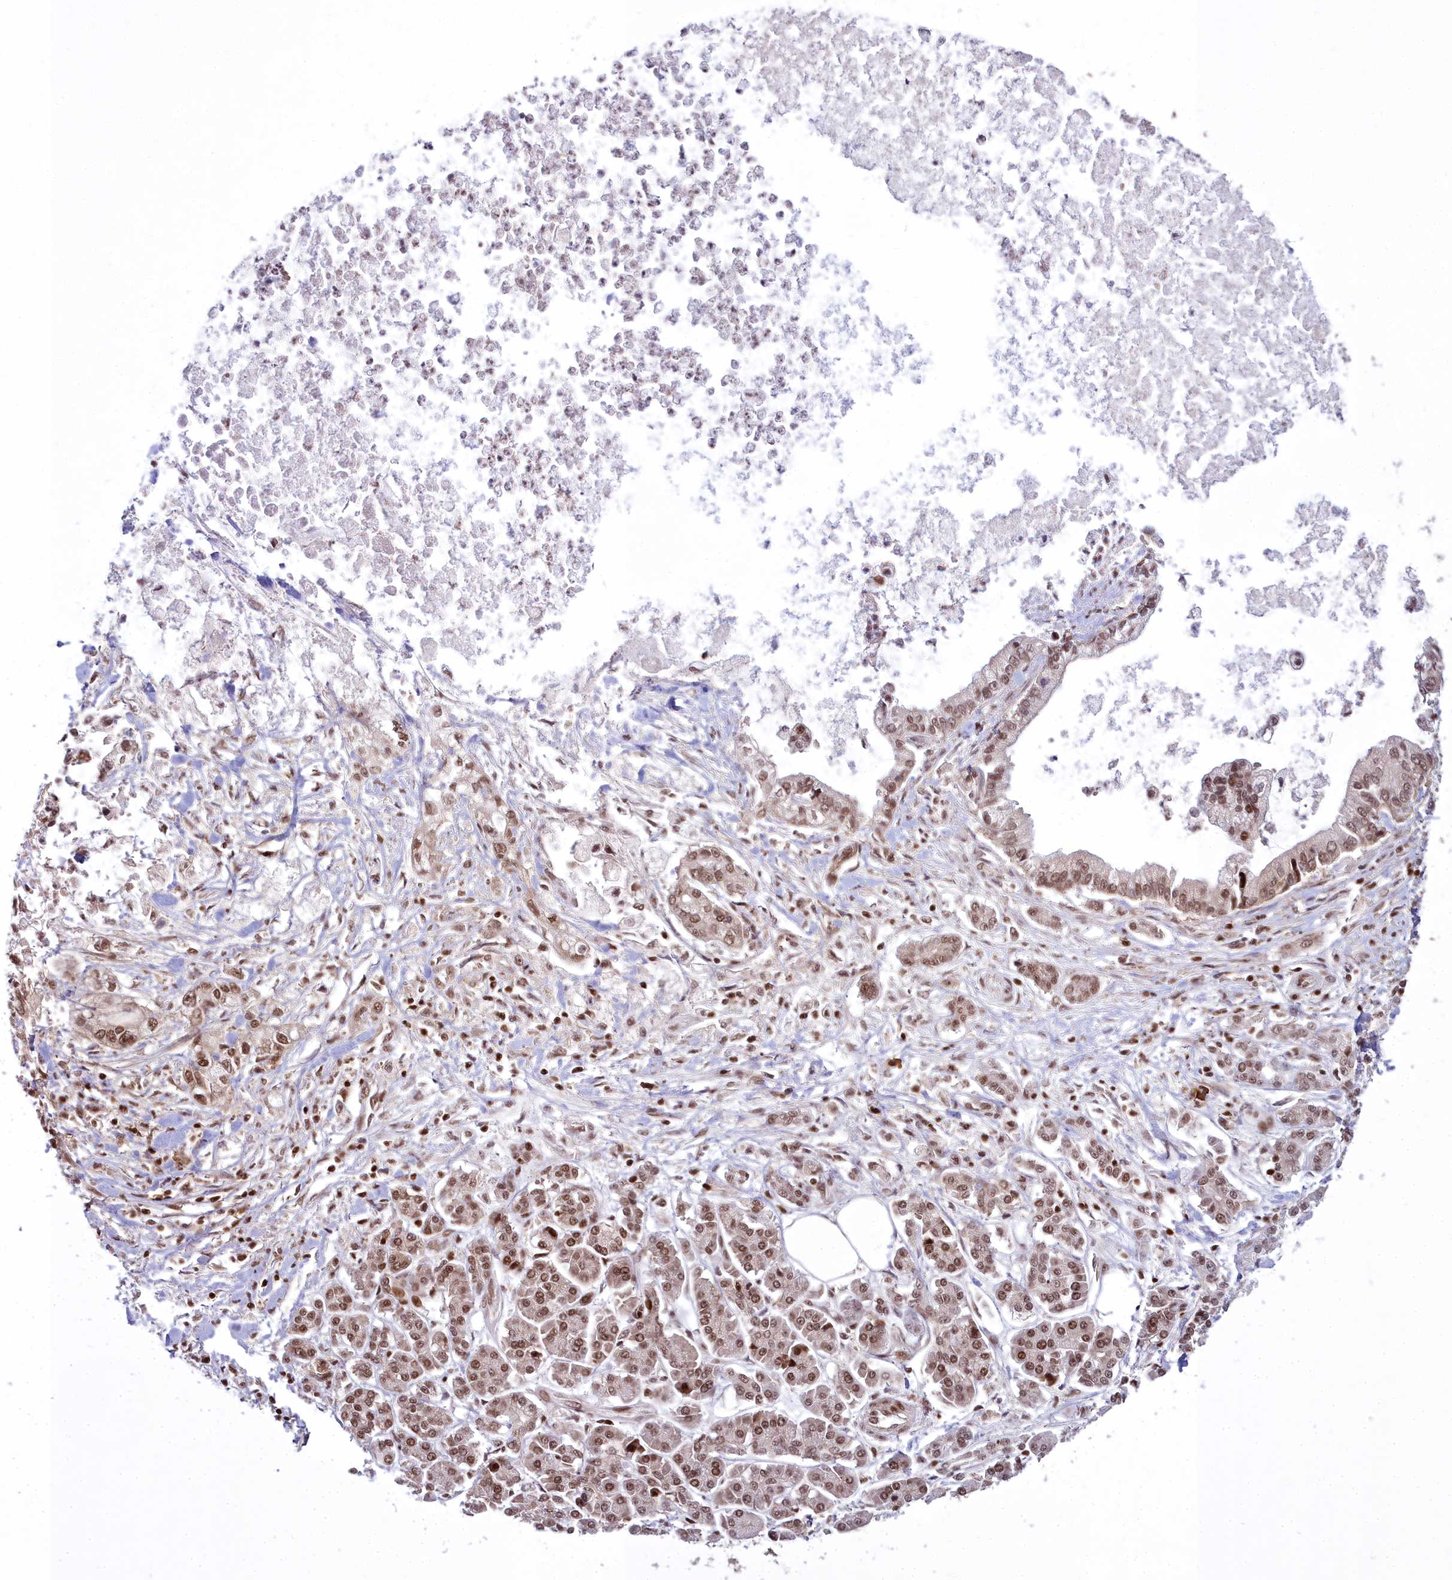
{"staining": {"intensity": "moderate", "quantity": ">75%", "location": "nuclear"}, "tissue": "pancreatic cancer", "cell_type": "Tumor cells", "image_type": "cancer", "snomed": [{"axis": "morphology", "description": "Adenocarcinoma, NOS"}, {"axis": "topography", "description": "Pancreas"}], "caption": "The immunohistochemical stain highlights moderate nuclear expression in tumor cells of pancreatic cancer (adenocarcinoma) tissue.", "gene": "GMEB1", "patient": {"sex": "male", "age": 69}}